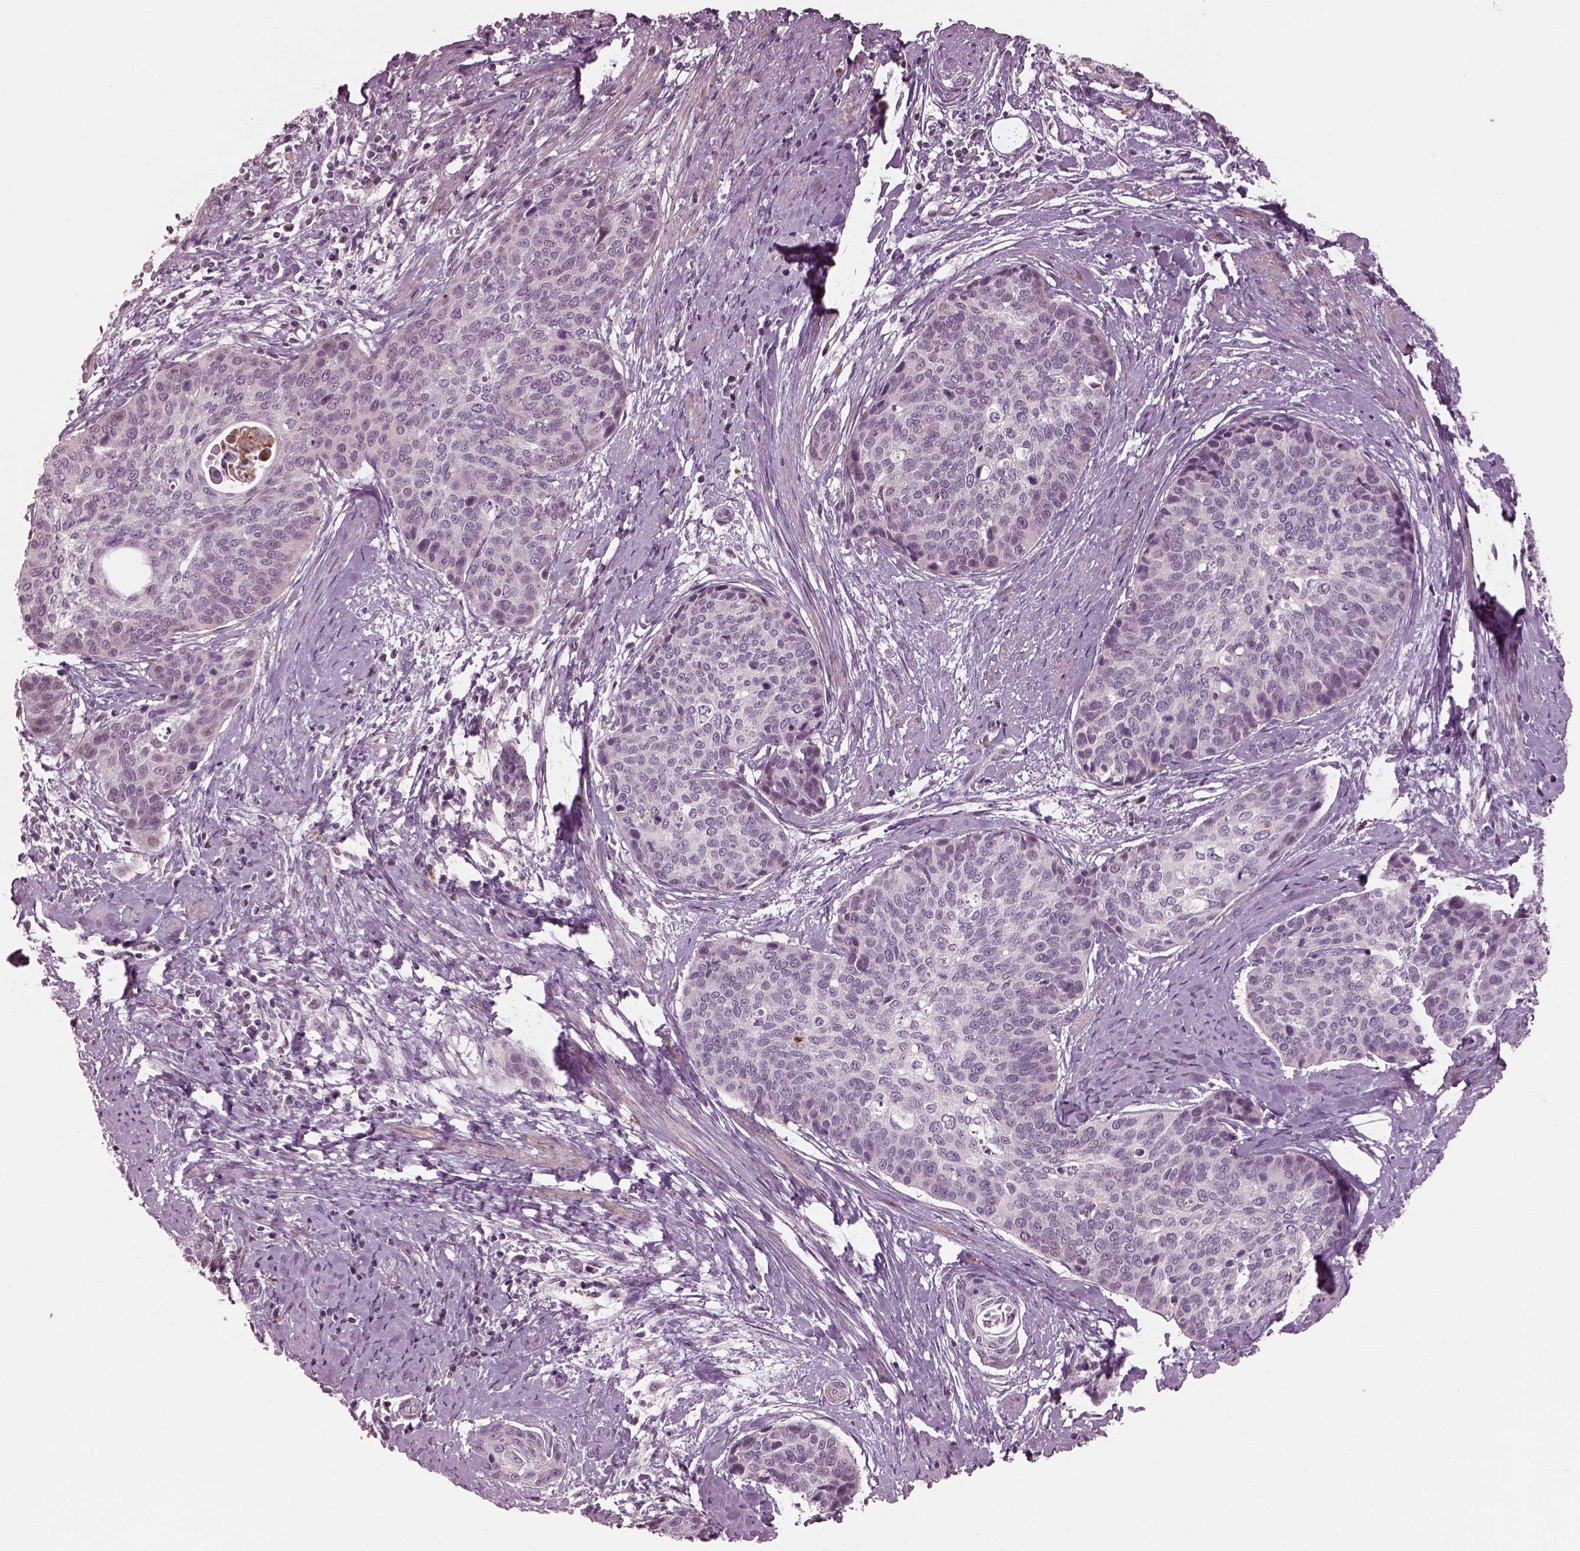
{"staining": {"intensity": "negative", "quantity": "none", "location": "none"}, "tissue": "cervical cancer", "cell_type": "Tumor cells", "image_type": "cancer", "snomed": [{"axis": "morphology", "description": "Squamous cell carcinoma, NOS"}, {"axis": "topography", "description": "Cervix"}], "caption": "The immunohistochemistry micrograph has no significant expression in tumor cells of squamous cell carcinoma (cervical) tissue. (Stains: DAB immunohistochemistry (IHC) with hematoxylin counter stain, Microscopy: brightfield microscopy at high magnification).", "gene": "BFSP1", "patient": {"sex": "female", "age": 69}}